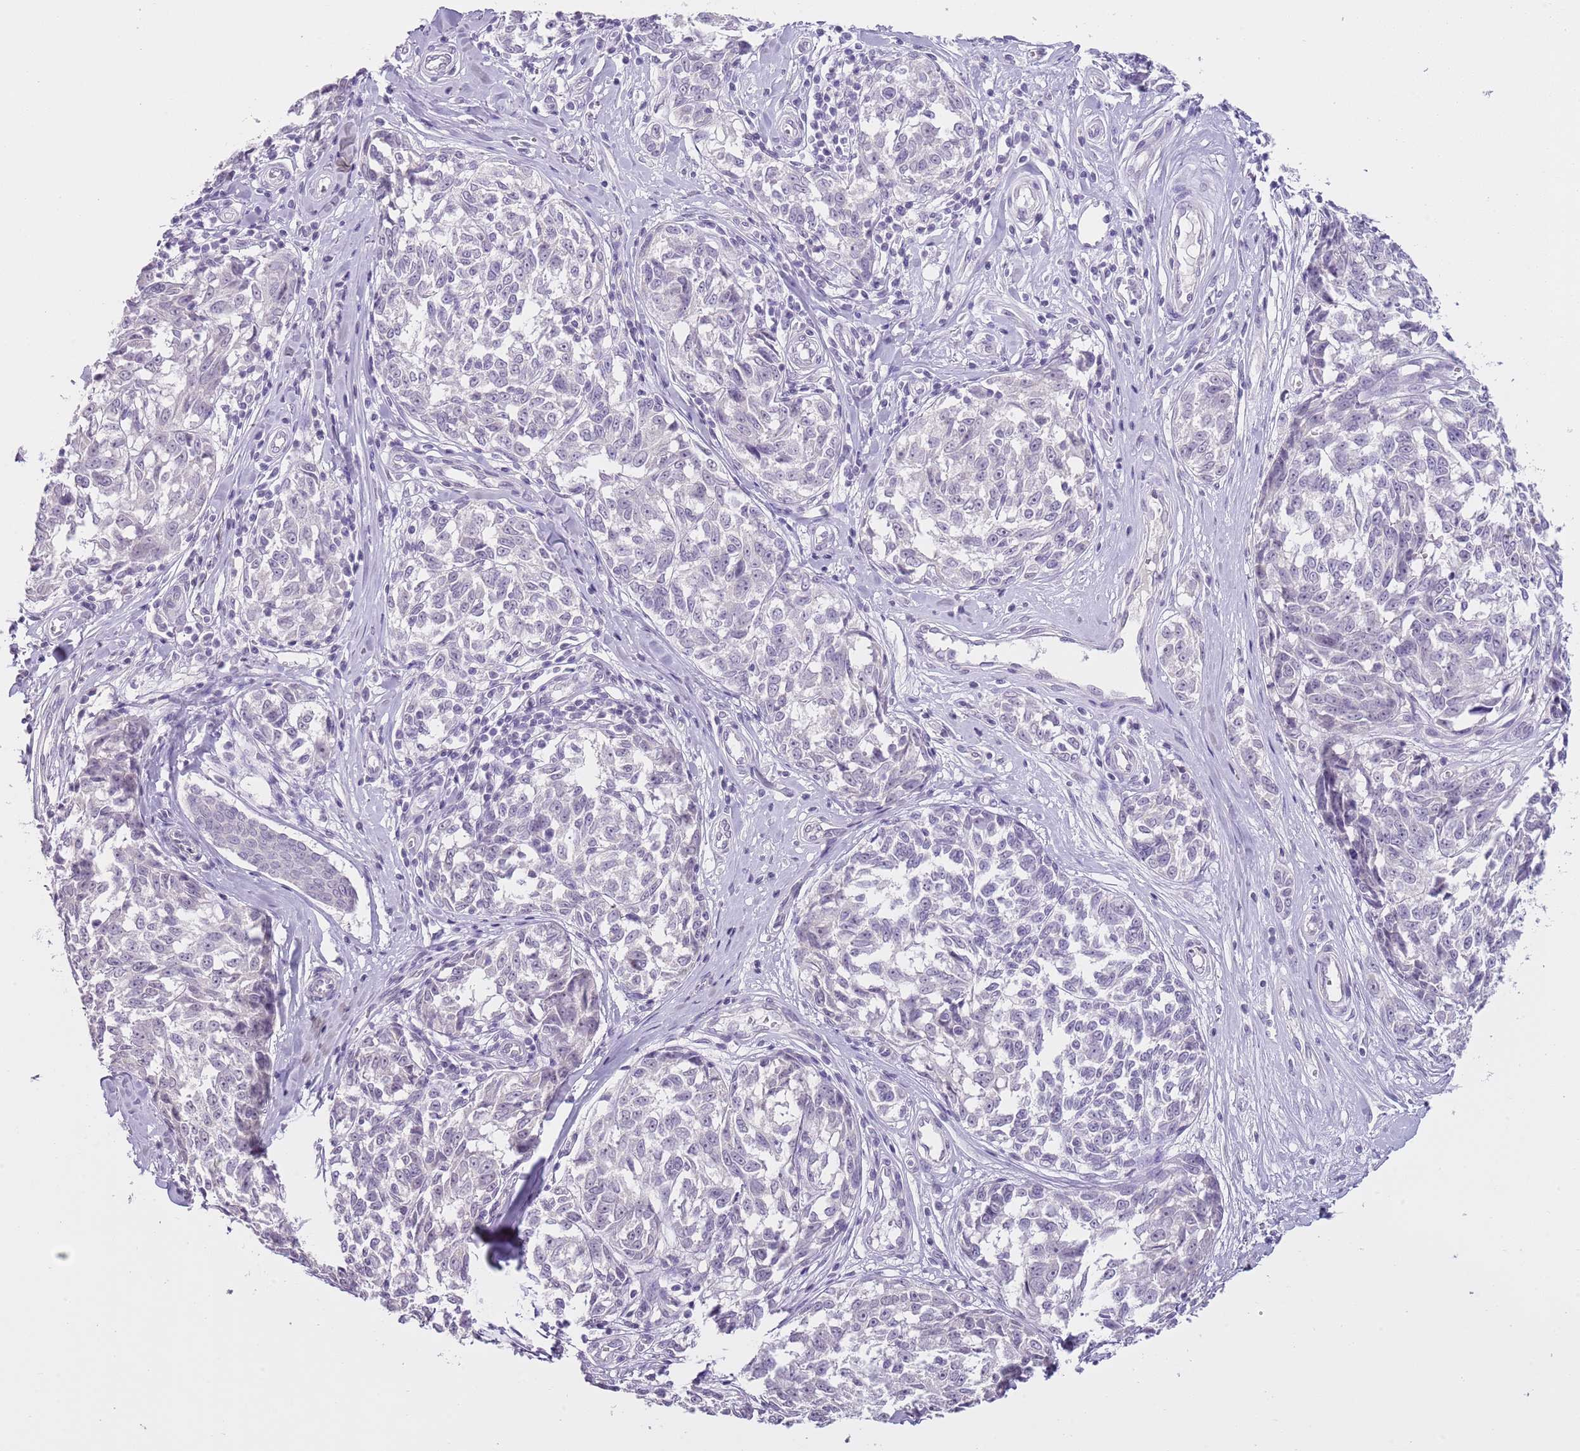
{"staining": {"intensity": "negative", "quantity": "none", "location": "none"}, "tissue": "melanoma", "cell_type": "Tumor cells", "image_type": "cancer", "snomed": [{"axis": "morphology", "description": "Normal tissue, NOS"}, {"axis": "morphology", "description": "Malignant melanoma, NOS"}, {"axis": "topography", "description": "Skin"}], "caption": "Malignant melanoma stained for a protein using immunohistochemistry demonstrates no expression tumor cells.", "gene": "SLC35E3", "patient": {"sex": "female", "age": 64}}